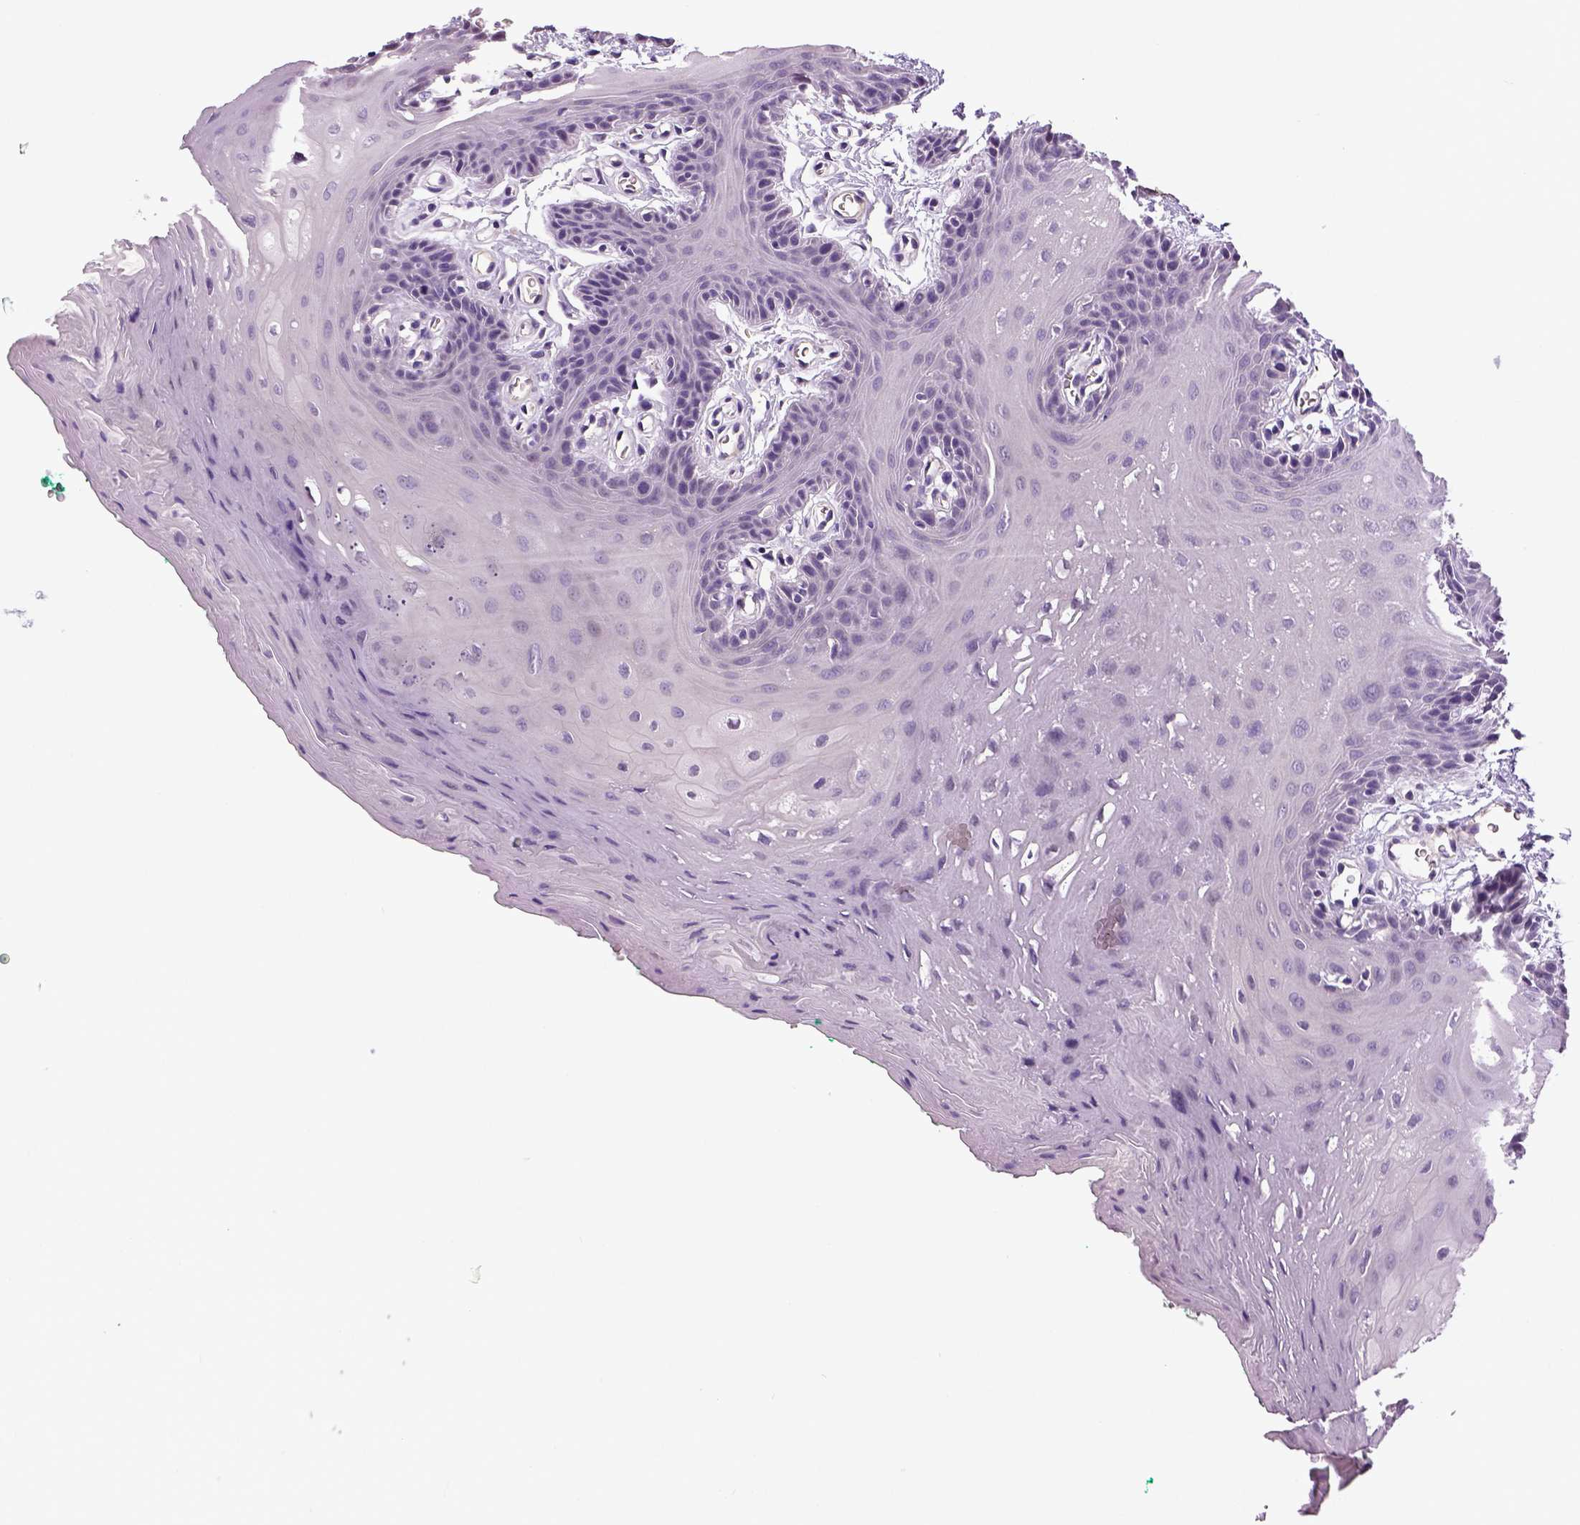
{"staining": {"intensity": "negative", "quantity": "none", "location": "none"}, "tissue": "oral mucosa", "cell_type": "Squamous epithelial cells", "image_type": "normal", "snomed": [{"axis": "morphology", "description": "Normal tissue, NOS"}, {"axis": "morphology", "description": "Squamous cell carcinoma, NOS"}, {"axis": "topography", "description": "Oral tissue"}, {"axis": "topography", "description": "Head-Neck"}], "caption": "This is an immunohistochemistry (IHC) image of benign human oral mucosa. There is no staining in squamous epithelial cells.", "gene": "ENSG00000250349", "patient": {"sex": "female", "age": 50}}